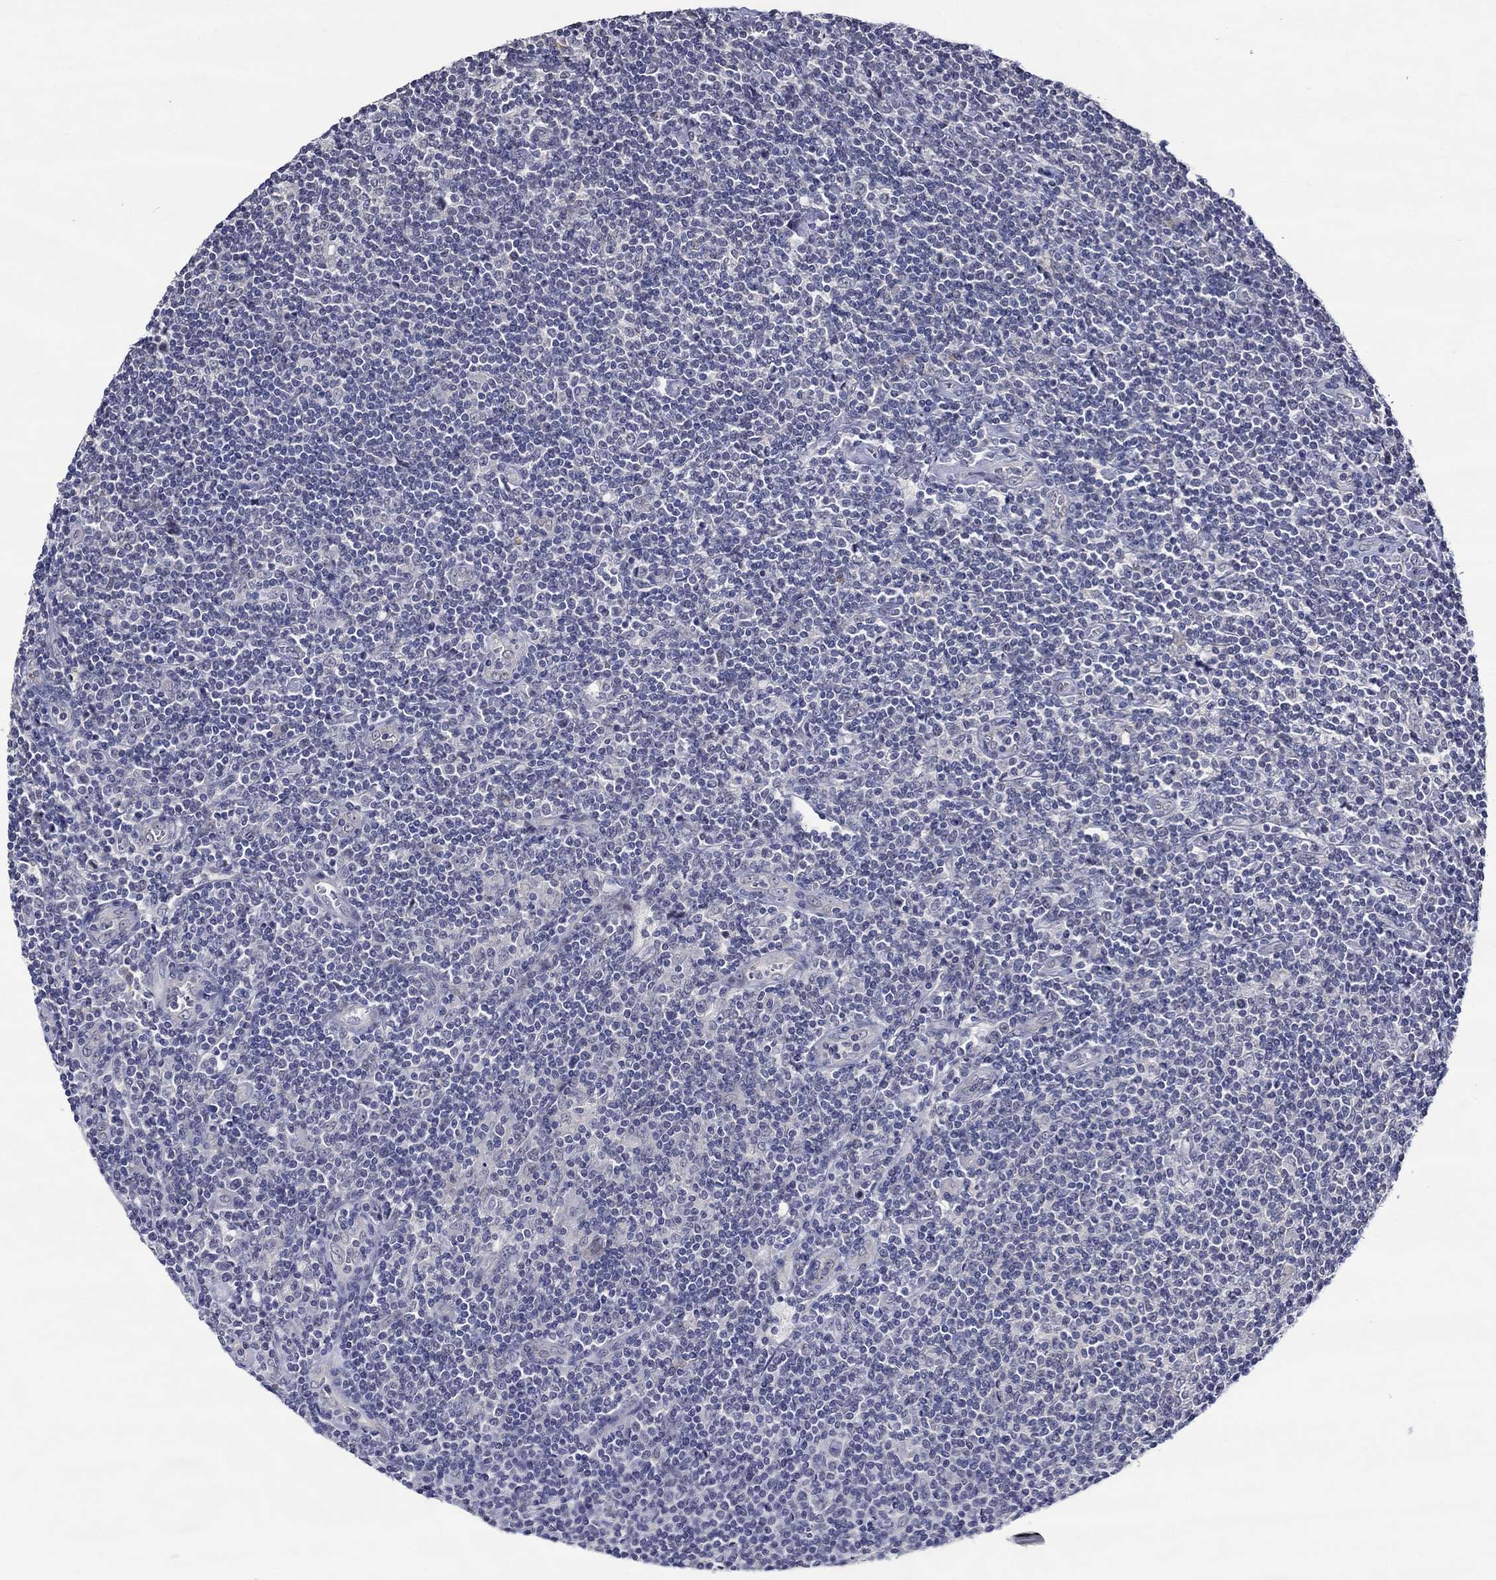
{"staining": {"intensity": "negative", "quantity": "none", "location": "none"}, "tissue": "lymphoma", "cell_type": "Tumor cells", "image_type": "cancer", "snomed": [{"axis": "morphology", "description": "Hodgkin's disease, NOS"}, {"axis": "topography", "description": "Lymph node"}], "caption": "IHC photomicrograph of Hodgkin's disease stained for a protein (brown), which demonstrates no expression in tumor cells.", "gene": "DDX3Y", "patient": {"sex": "male", "age": 40}}